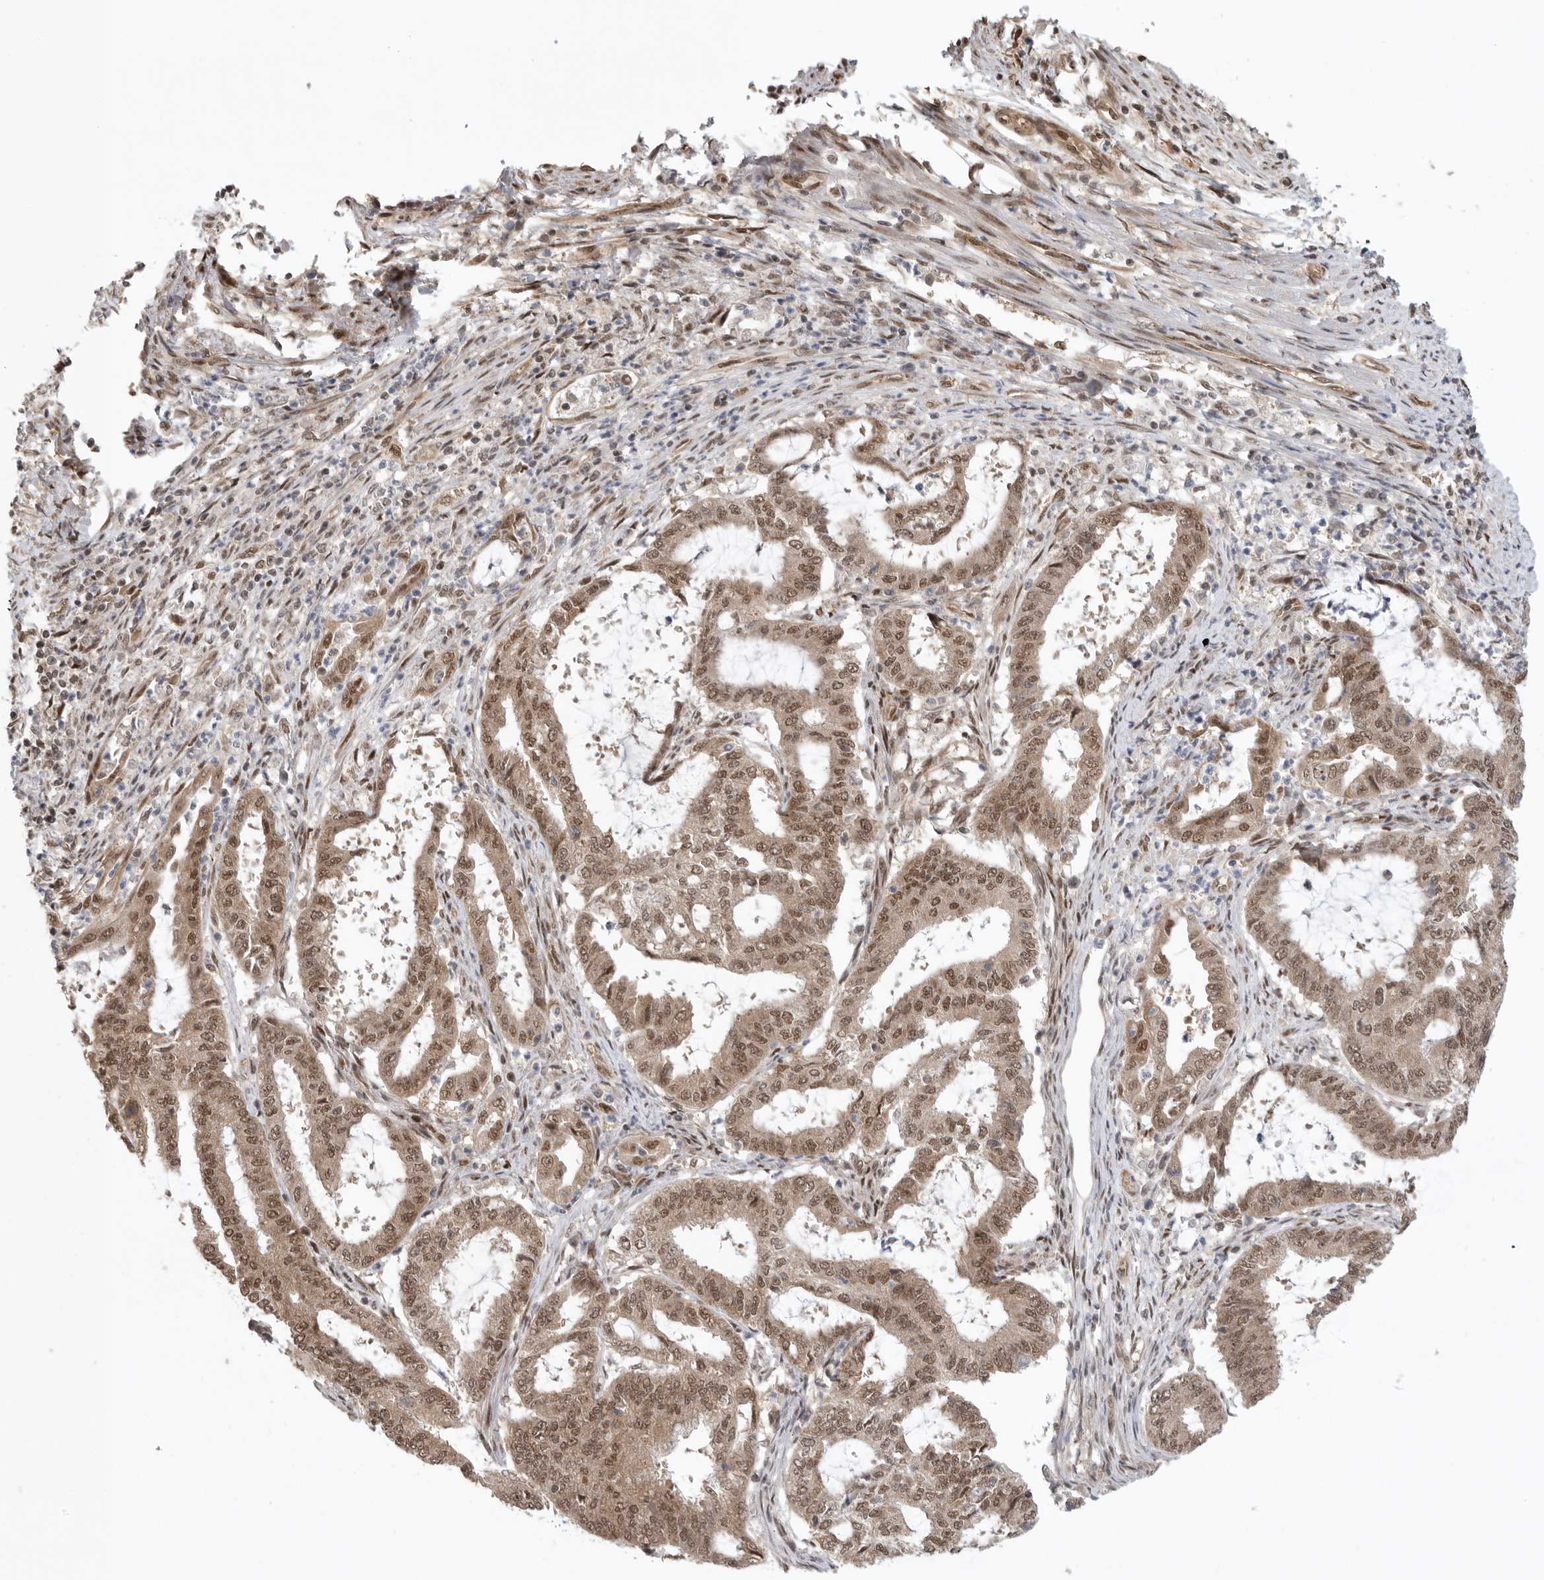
{"staining": {"intensity": "moderate", "quantity": ">75%", "location": "cytoplasmic/membranous,nuclear"}, "tissue": "endometrial cancer", "cell_type": "Tumor cells", "image_type": "cancer", "snomed": [{"axis": "morphology", "description": "Adenocarcinoma, NOS"}, {"axis": "topography", "description": "Endometrium"}], "caption": "This image reveals adenocarcinoma (endometrial) stained with immunohistochemistry (IHC) to label a protein in brown. The cytoplasmic/membranous and nuclear of tumor cells show moderate positivity for the protein. Nuclei are counter-stained blue.", "gene": "VPS50", "patient": {"sex": "female", "age": 51}}